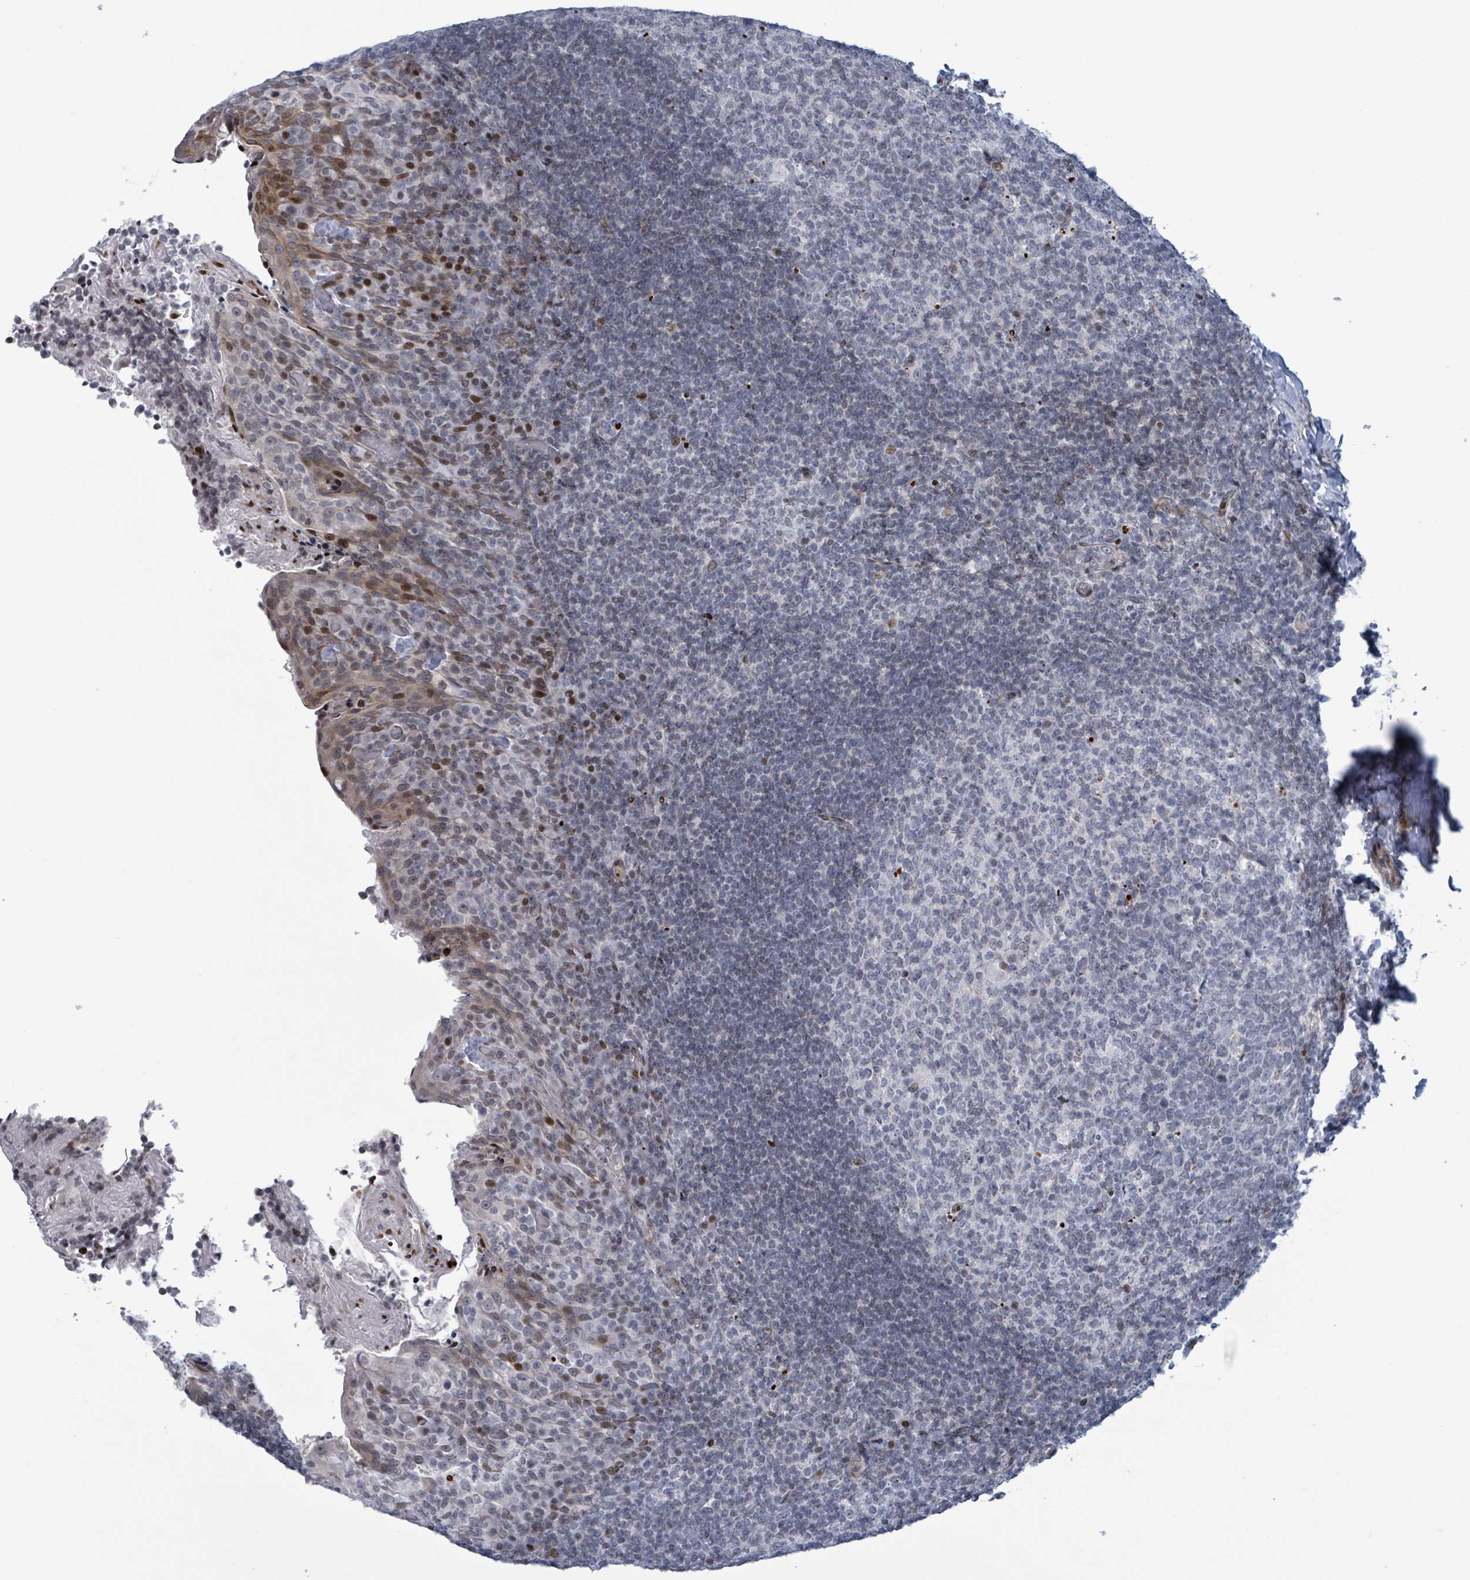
{"staining": {"intensity": "negative", "quantity": "none", "location": "none"}, "tissue": "tonsil", "cell_type": "Germinal center cells", "image_type": "normal", "snomed": [{"axis": "morphology", "description": "Normal tissue, NOS"}, {"axis": "topography", "description": "Tonsil"}], "caption": "High magnification brightfield microscopy of unremarkable tonsil stained with DAB (brown) and counterstained with hematoxylin (blue): germinal center cells show no significant expression. (DAB (3,3'-diaminobenzidine) IHC visualized using brightfield microscopy, high magnification).", "gene": "FNDC4", "patient": {"sex": "female", "age": 10}}